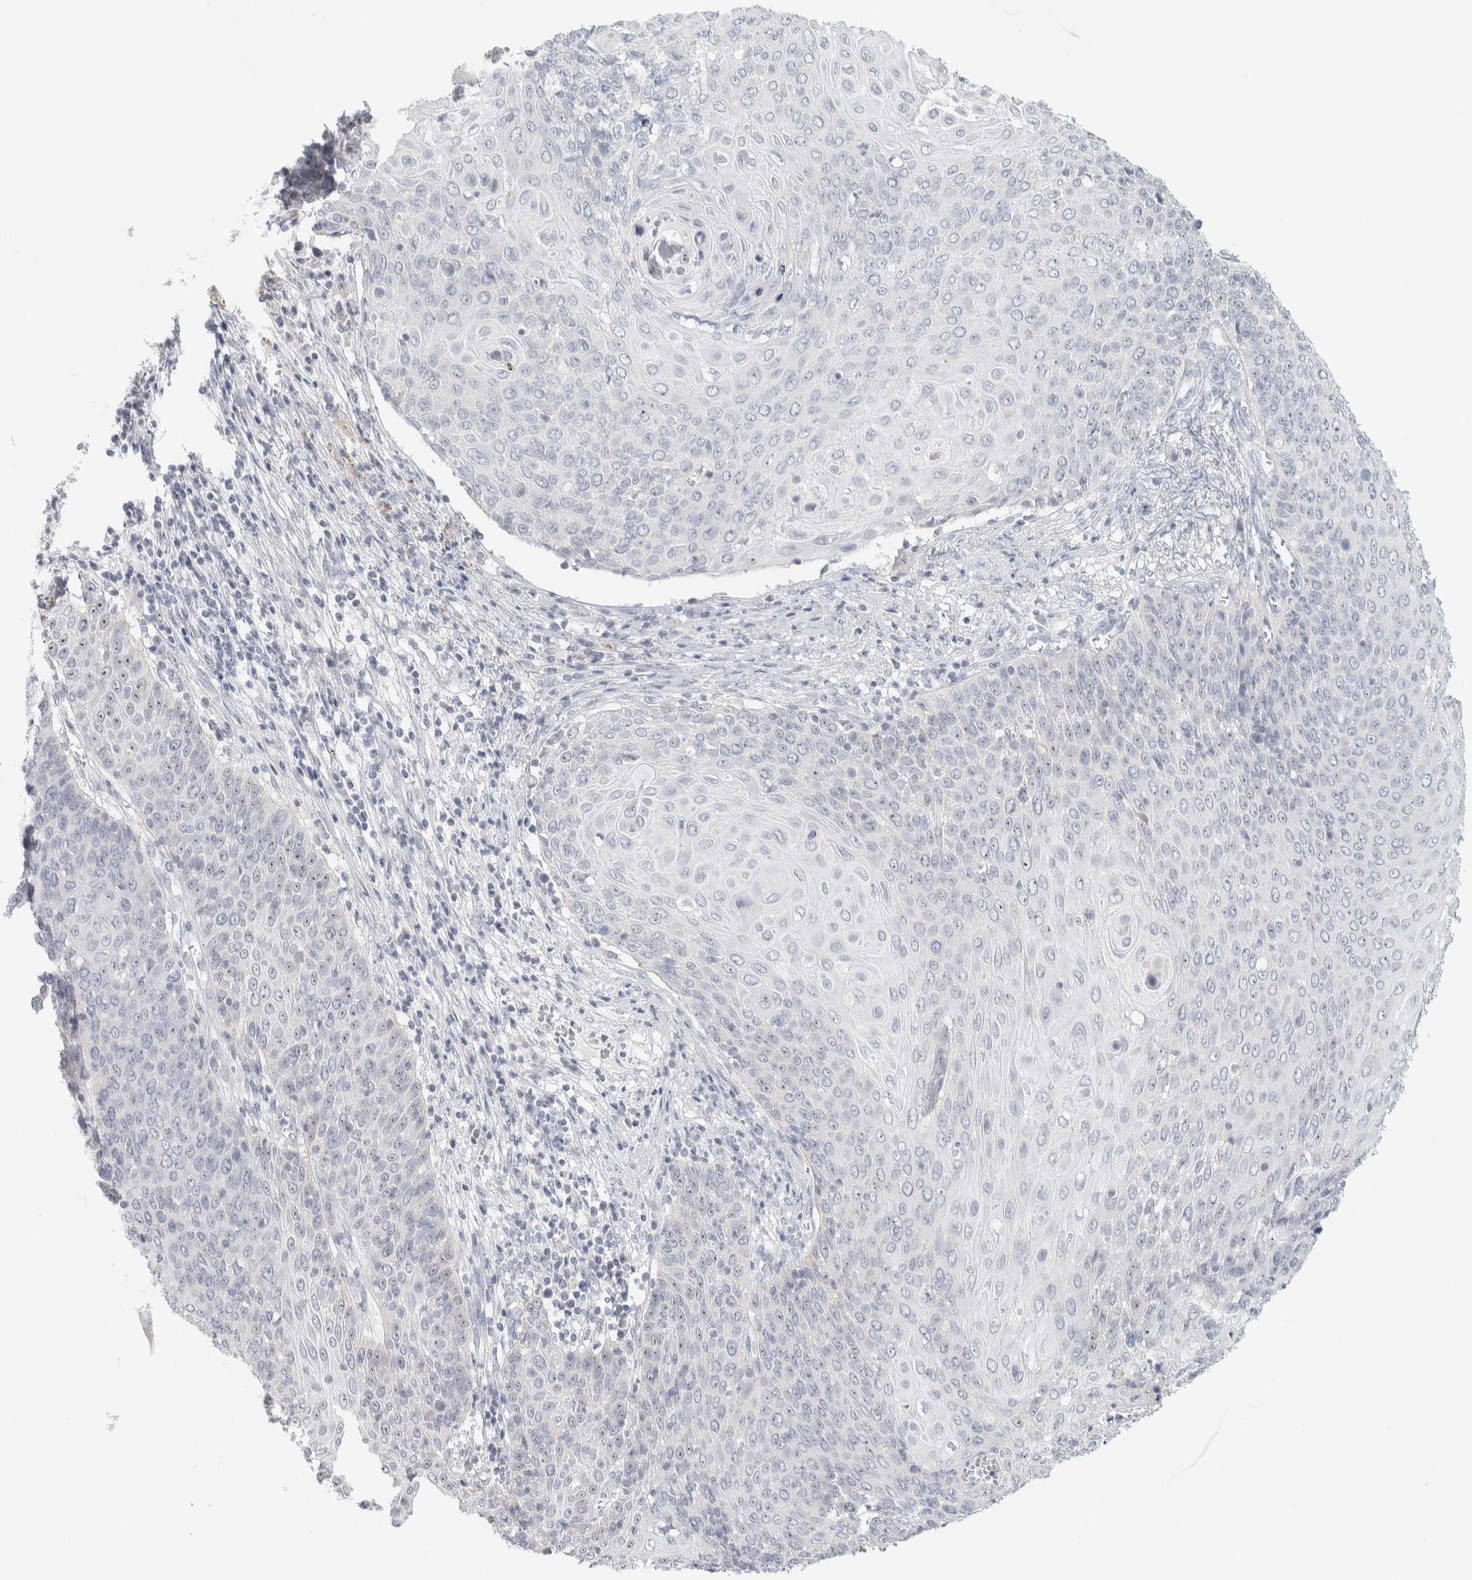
{"staining": {"intensity": "moderate", "quantity": "25%-75%", "location": "nuclear"}, "tissue": "cervical cancer", "cell_type": "Tumor cells", "image_type": "cancer", "snomed": [{"axis": "morphology", "description": "Squamous cell carcinoma, NOS"}, {"axis": "topography", "description": "Cervix"}], "caption": "Protein positivity by immunohistochemistry shows moderate nuclear staining in approximately 25%-75% of tumor cells in squamous cell carcinoma (cervical).", "gene": "DCXR", "patient": {"sex": "female", "age": 39}}